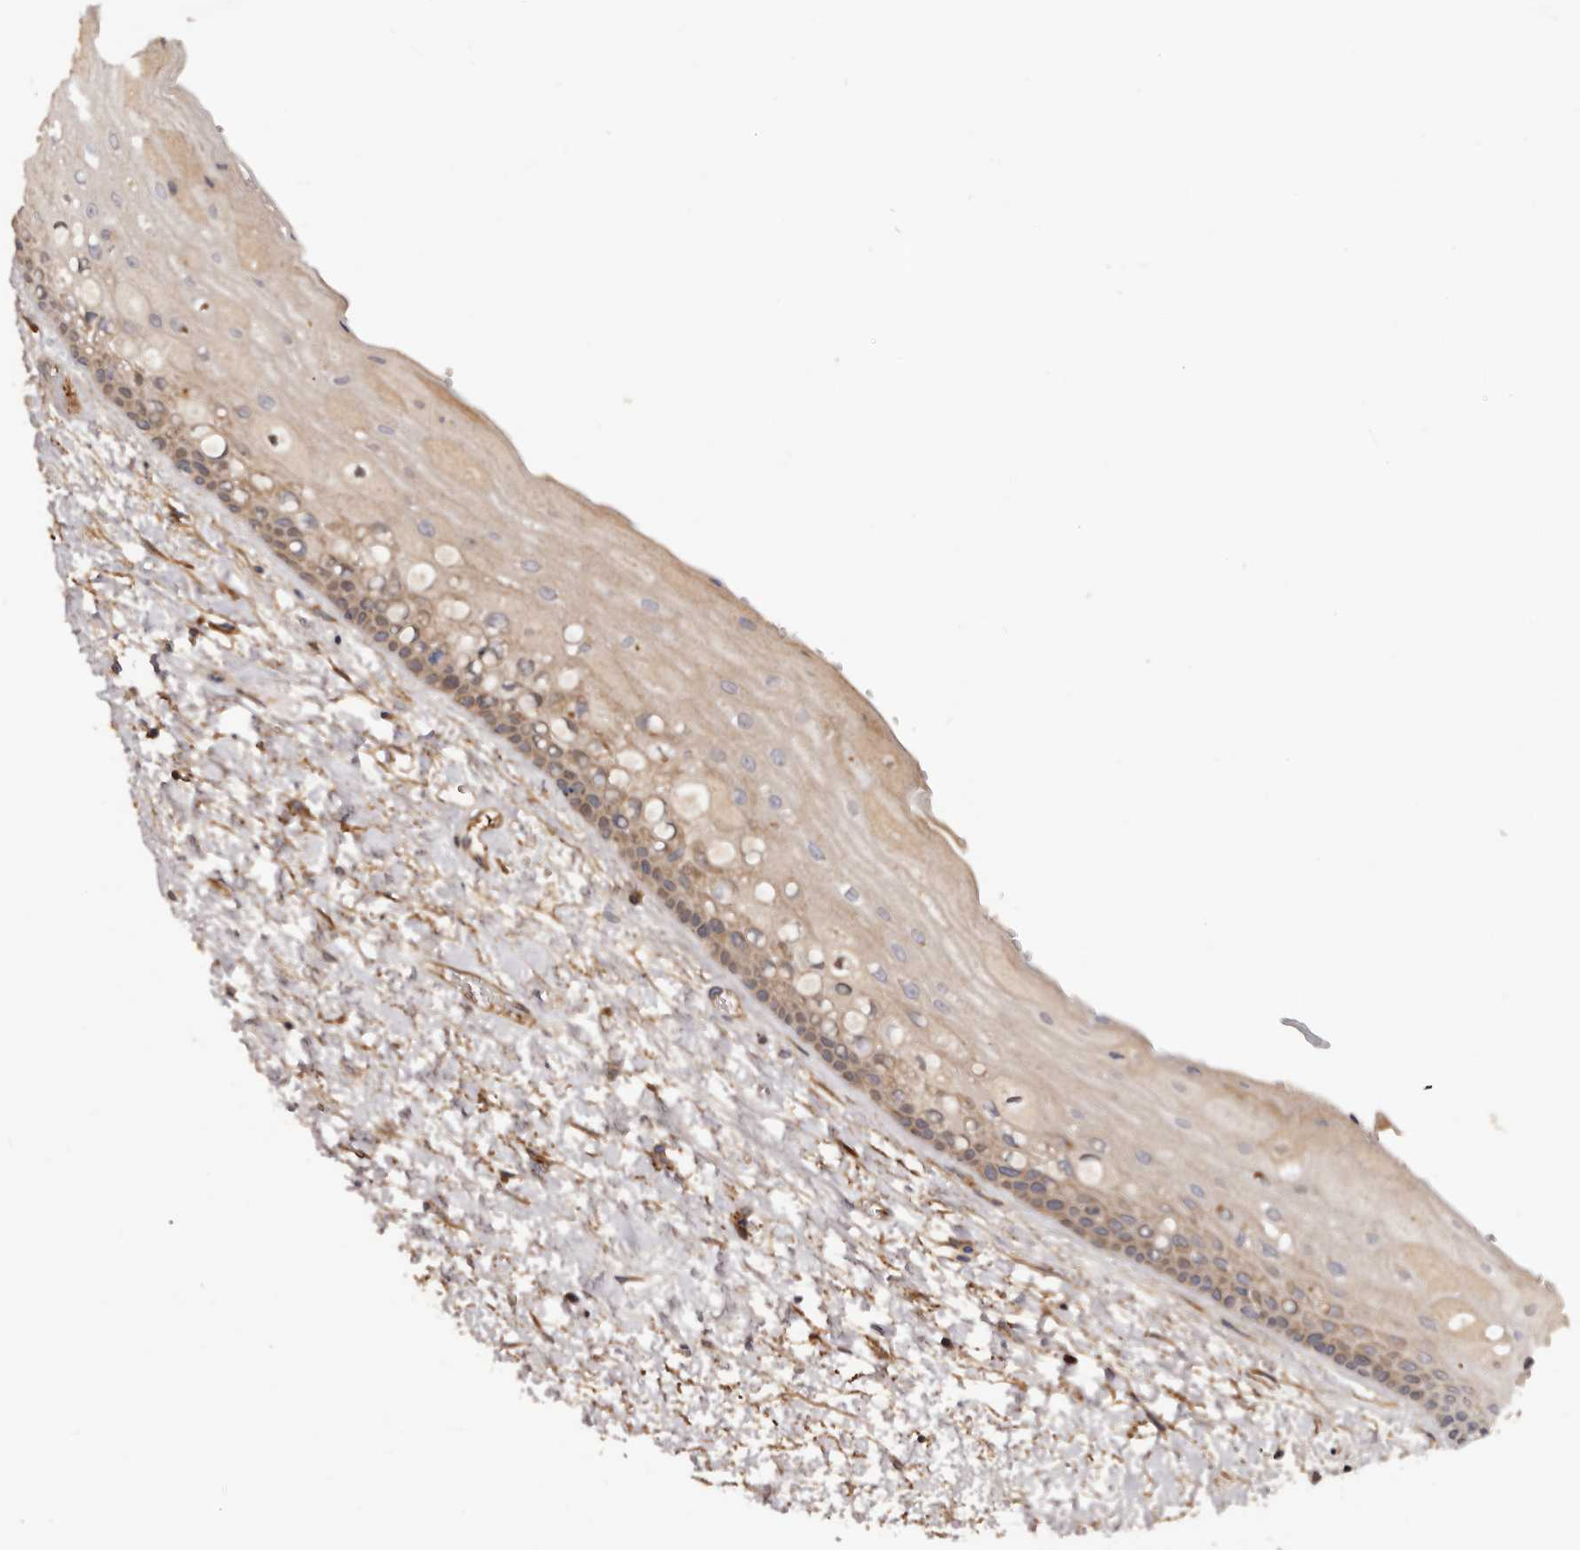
{"staining": {"intensity": "weak", "quantity": "25%-75%", "location": "cytoplasmic/membranous"}, "tissue": "oral mucosa", "cell_type": "Squamous epithelial cells", "image_type": "normal", "snomed": [{"axis": "morphology", "description": "Normal tissue, NOS"}, {"axis": "topography", "description": "Oral tissue"}], "caption": "Immunohistochemical staining of unremarkable human oral mucosa demonstrates low levels of weak cytoplasmic/membranous staining in about 25%-75% of squamous epithelial cells.", "gene": "GTPBP1", "patient": {"sex": "female", "age": 76}}